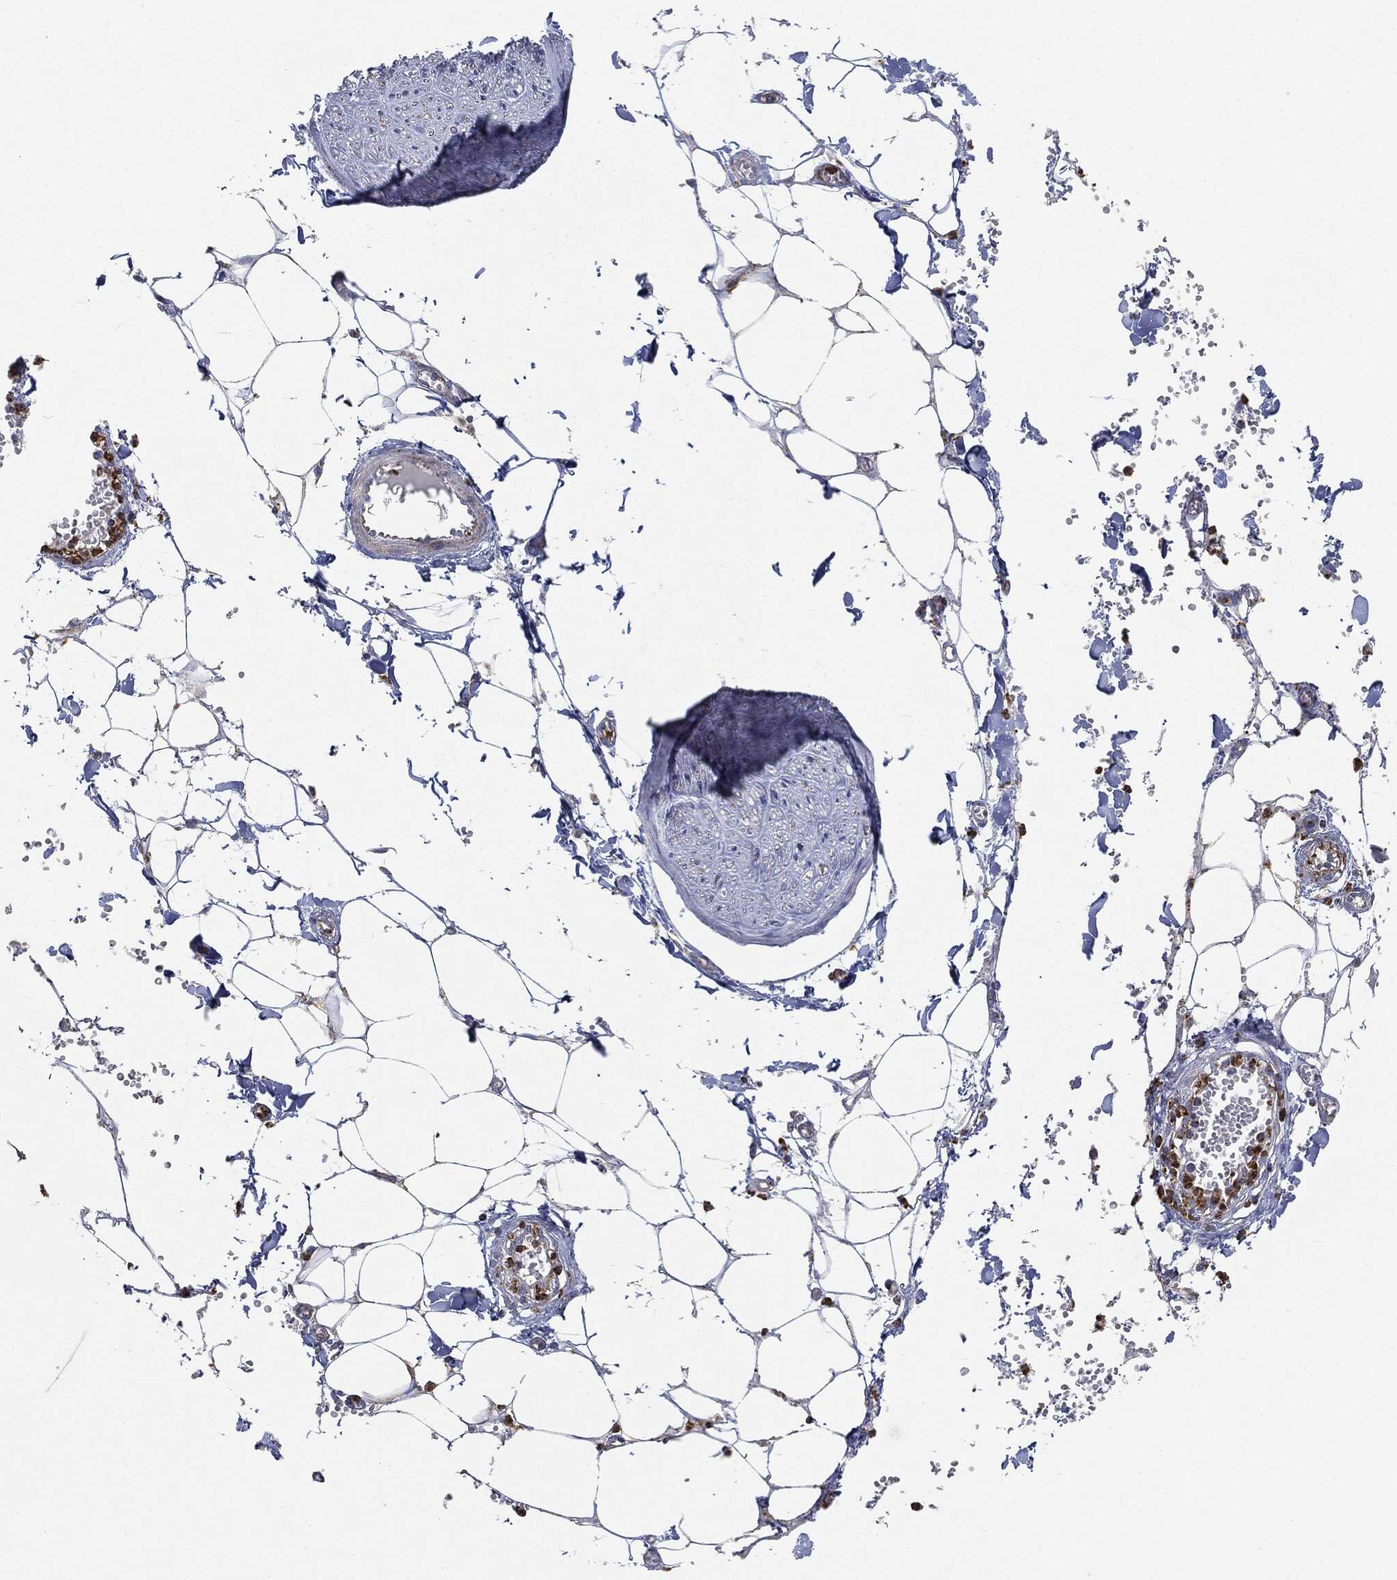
{"staining": {"intensity": "negative", "quantity": "none", "location": "none"}, "tissue": "adipose tissue", "cell_type": "Adipocytes", "image_type": "normal", "snomed": [{"axis": "morphology", "description": "Normal tissue, NOS"}, {"axis": "morphology", "description": "Squamous cell carcinoma, NOS"}, {"axis": "topography", "description": "Cartilage tissue"}, {"axis": "topography", "description": "Lung"}], "caption": "Adipose tissue was stained to show a protein in brown. There is no significant staining in adipocytes. (DAB (3,3'-diaminobenzidine) immunohistochemistry (IHC) visualized using brightfield microscopy, high magnification).", "gene": "CAPN15", "patient": {"sex": "male", "age": 66}}